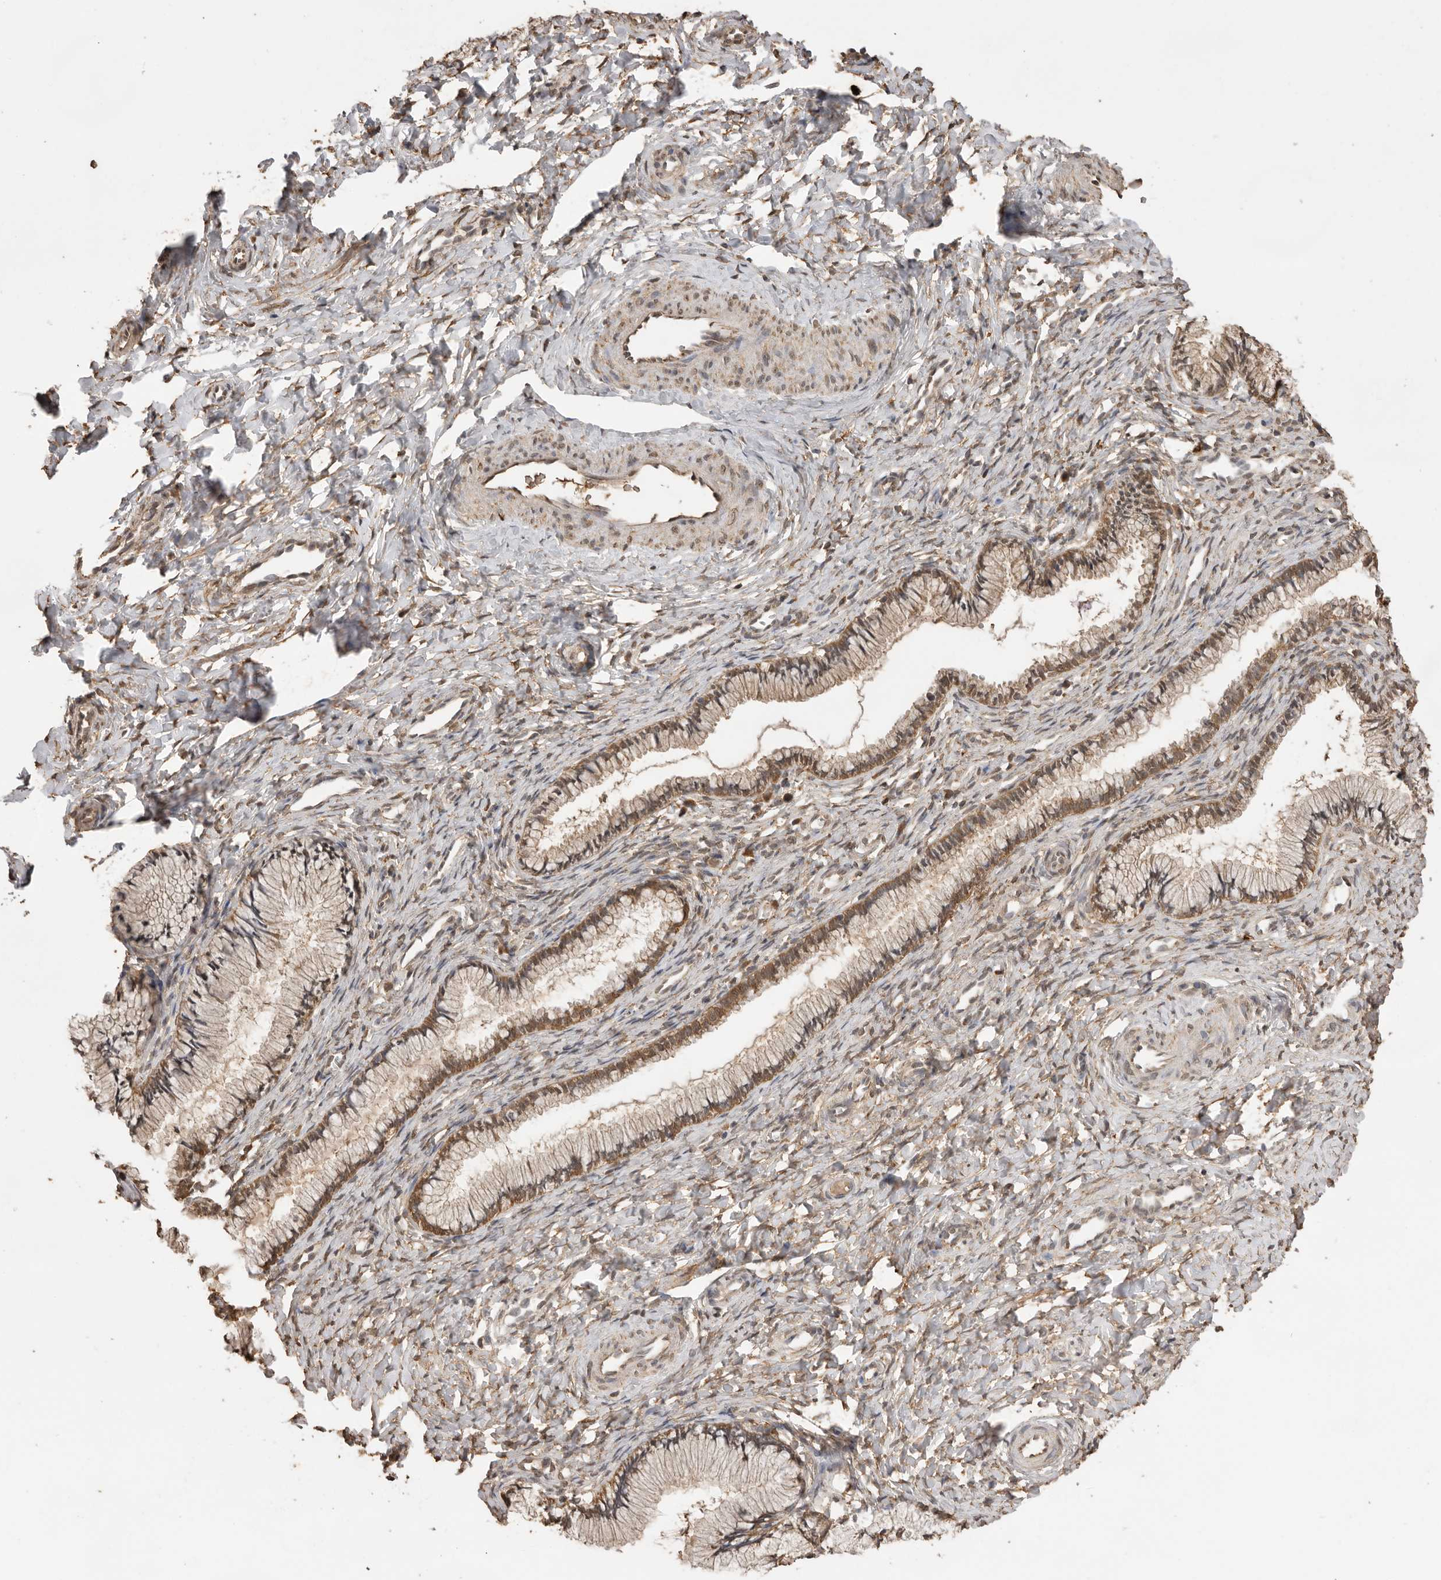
{"staining": {"intensity": "moderate", "quantity": "25%-75%", "location": "cytoplasmic/membranous"}, "tissue": "cervix", "cell_type": "Glandular cells", "image_type": "normal", "snomed": [{"axis": "morphology", "description": "Normal tissue, NOS"}, {"axis": "topography", "description": "Cervix"}], "caption": "Benign cervix was stained to show a protein in brown. There is medium levels of moderate cytoplasmic/membranous positivity in approximately 25%-75% of glandular cells. Nuclei are stained in blue.", "gene": "JAG2", "patient": {"sex": "female", "age": 27}}